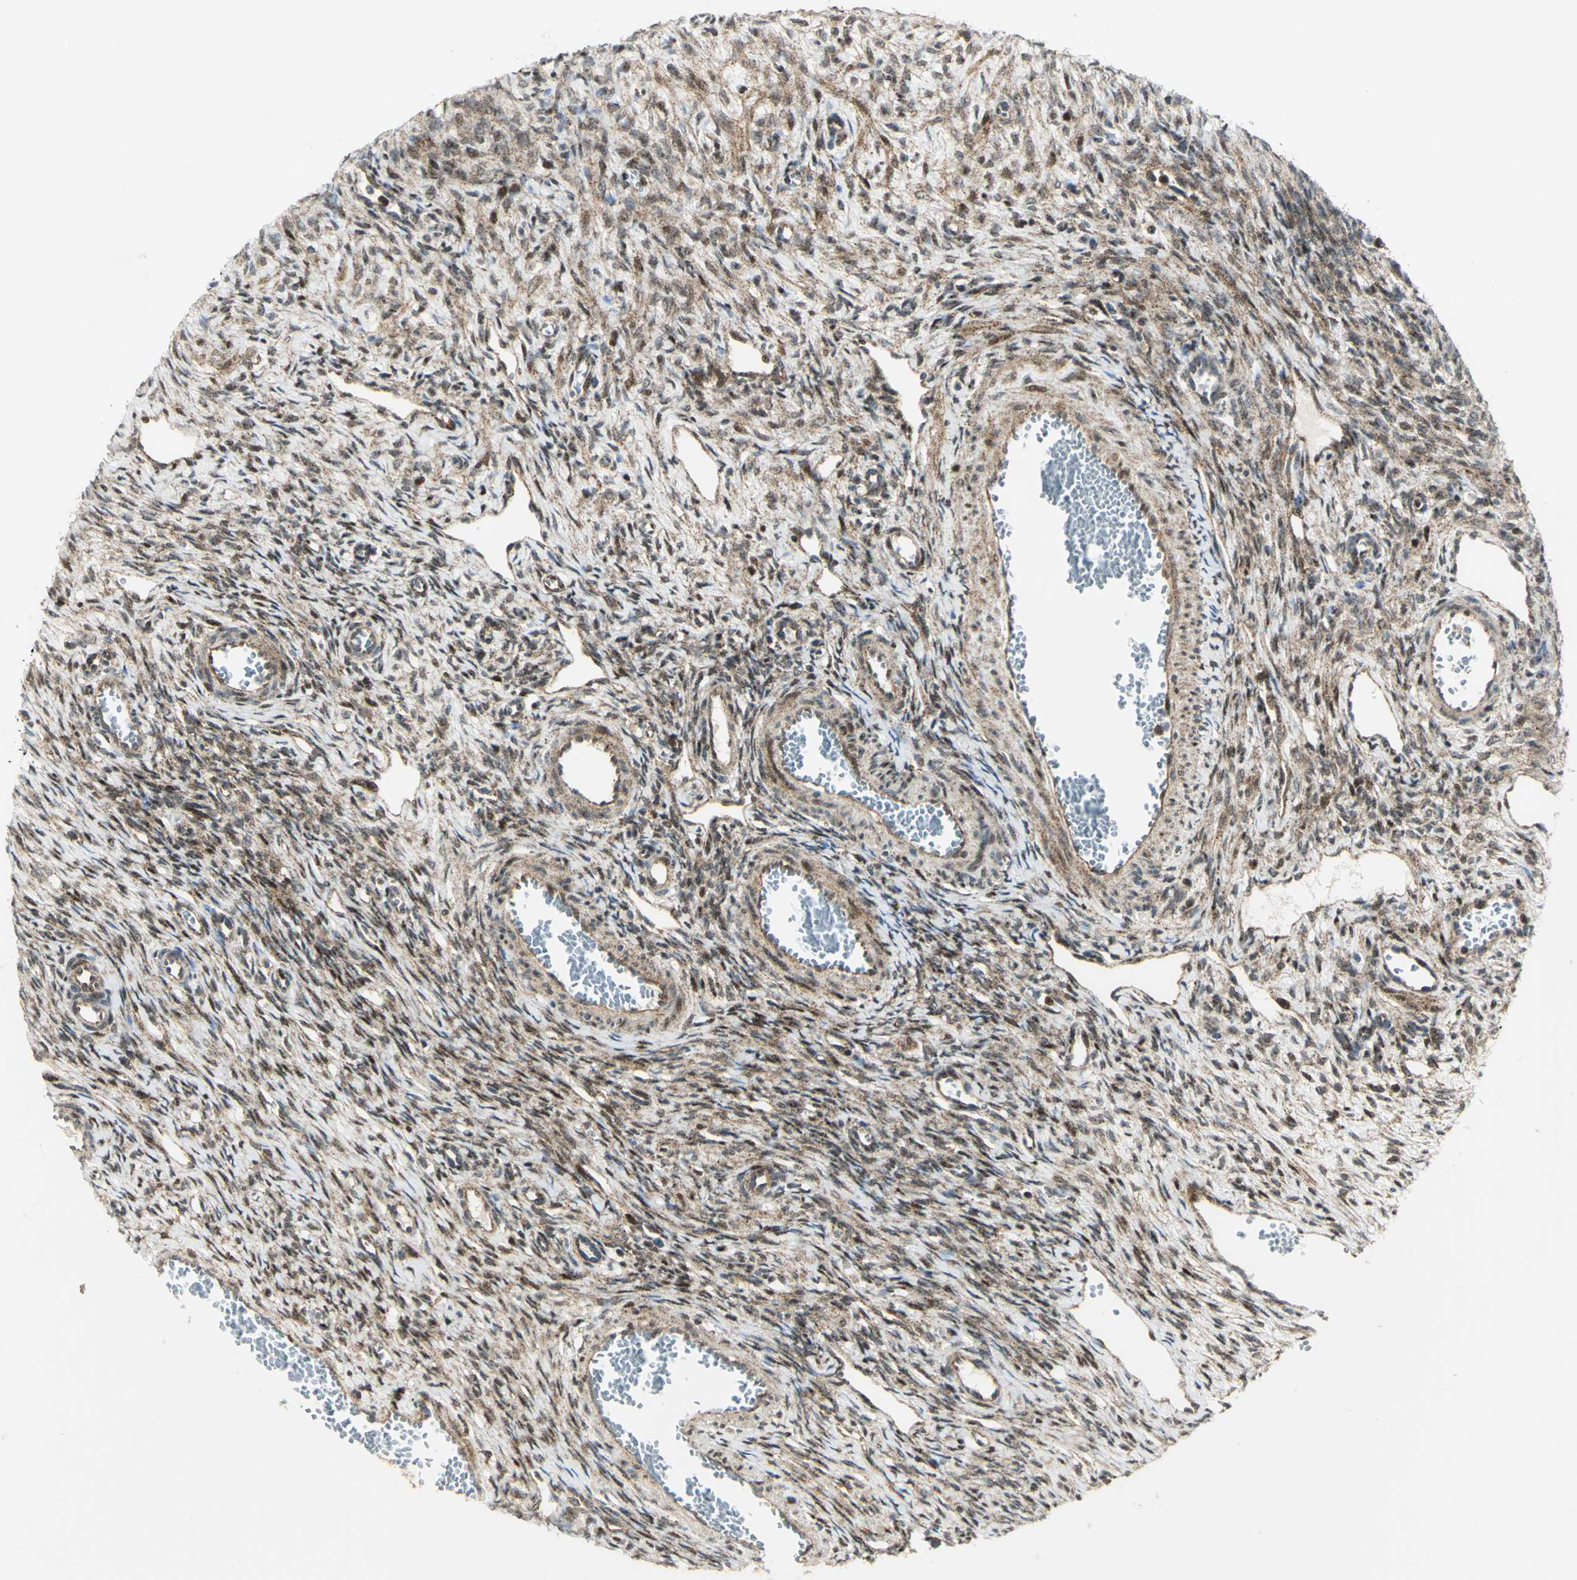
{"staining": {"intensity": "moderate", "quantity": ">75%", "location": "cytoplasmic/membranous,nuclear"}, "tissue": "ovary", "cell_type": "Ovarian stroma cells", "image_type": "normal", "snomed": [{"axis": "morphology", "description": "Normal tissue, NOS"}, {"axis": "topography", "description": "Ovary"}], "caption": "Immunohistochemical staining of unremarkable human ovary displays medium levels of moderate cytoplasmic/membranous,nuclear staining in approximately >75% of ovarian stroma cells.", "gene": "ATP6V1A", "patient": {"sex": "female", "age": 33}}